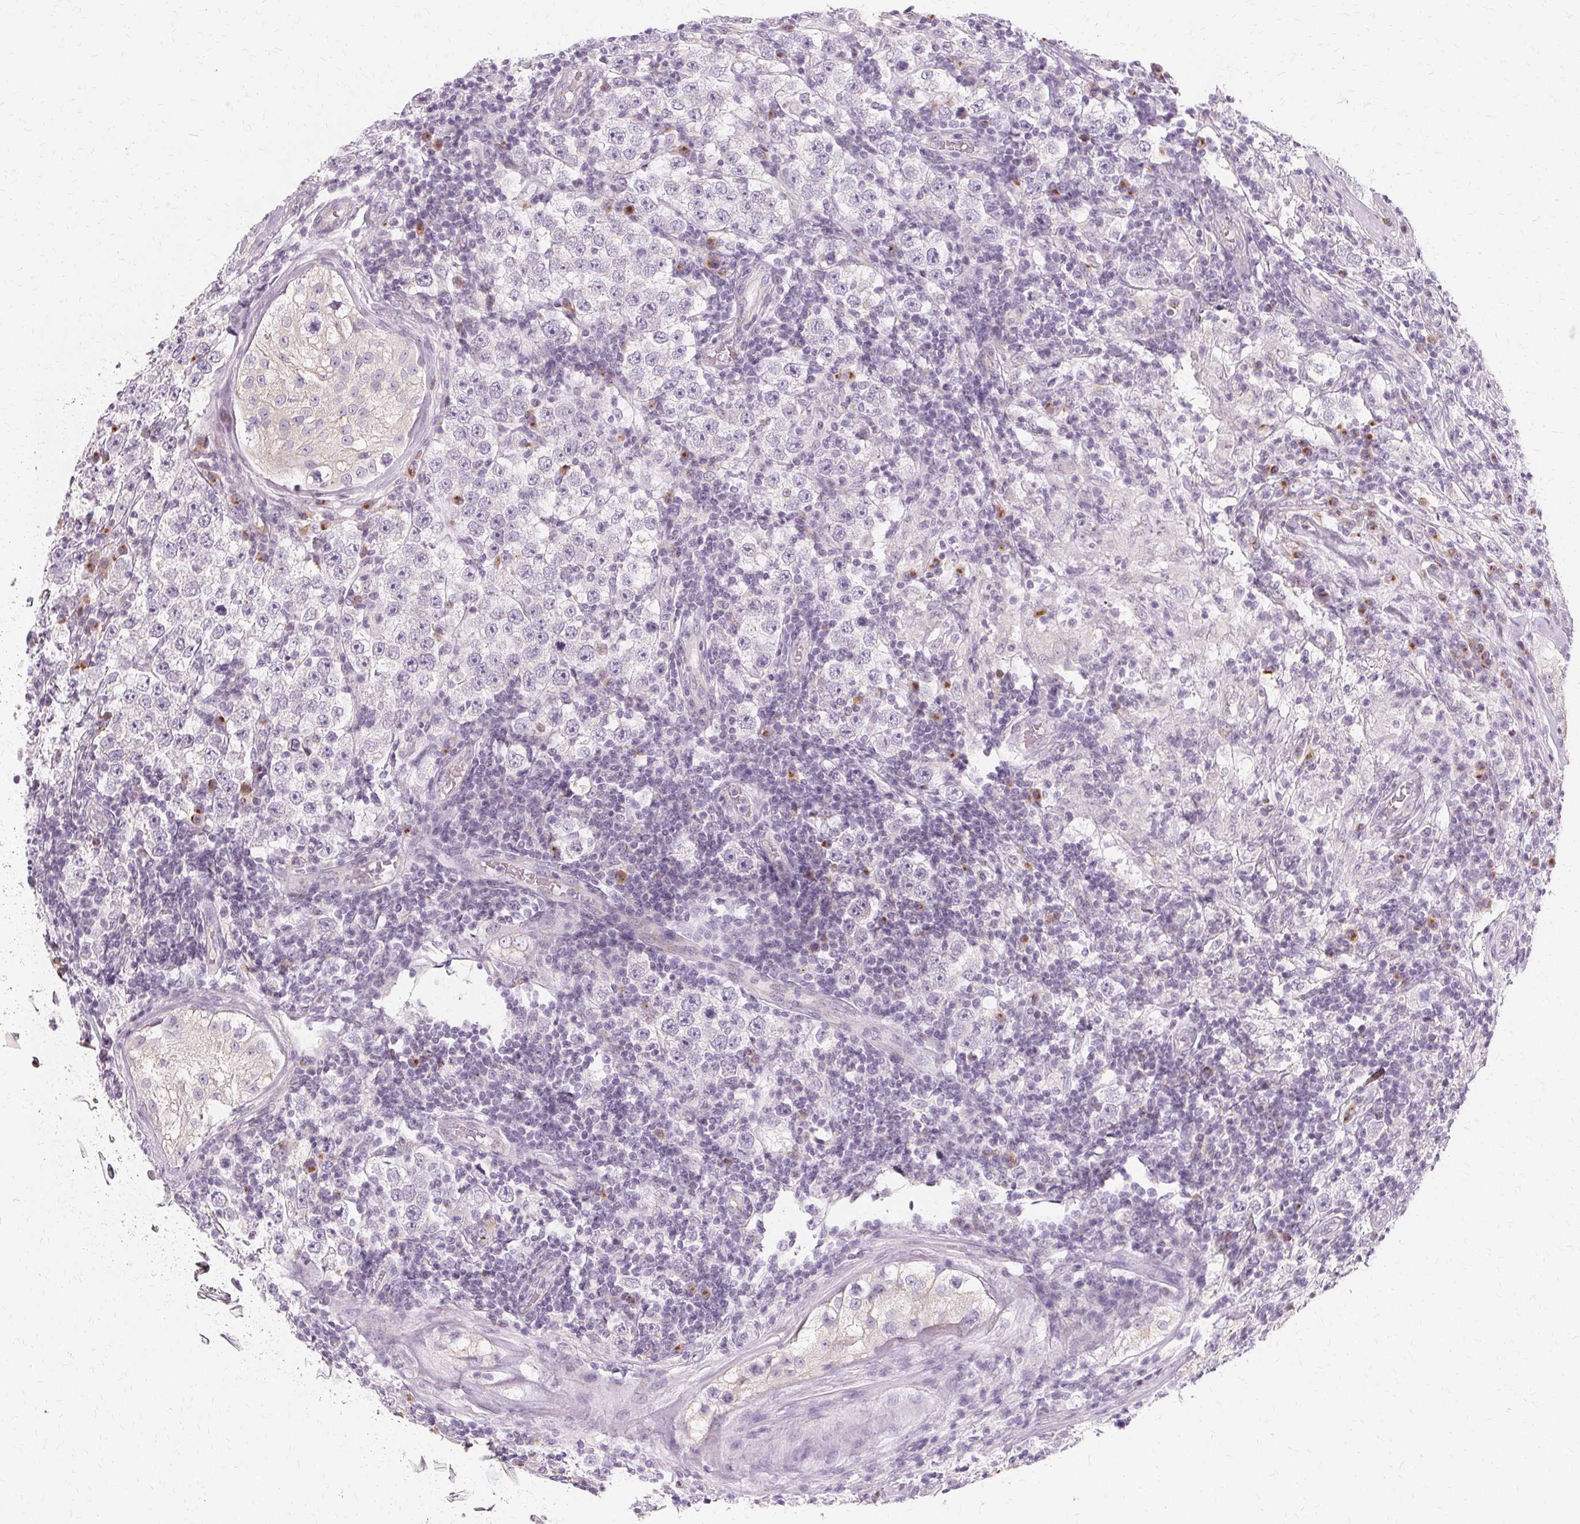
{"staining": {"intensity": "negative", "quantity": "none", "location": "none"}, "tissue": "urothelial cancer", "cell_type": "Tumor cells", "image_type": "cancer", "snomed": [{"axis": "morphology", "description": "Normal tissue, NOS"}, {"axis": "morphology", "description": "Urothelial carcinoma, High grade"}, {"axis": "morphology", "description": "Seminoma, NOS"}, {"axis": "morphology", "description": "Carcinoma, Embryonal, NOS"}, {"axis": "topography", "description": "Urinary bladder"}, {"axis": "topography", "description": "Testis"}], "caption": "Tumor cells are negative for brown protein staining in seminoma.", "gene": "FCRL3", "patient": {"sex": "male", "age": 41}}